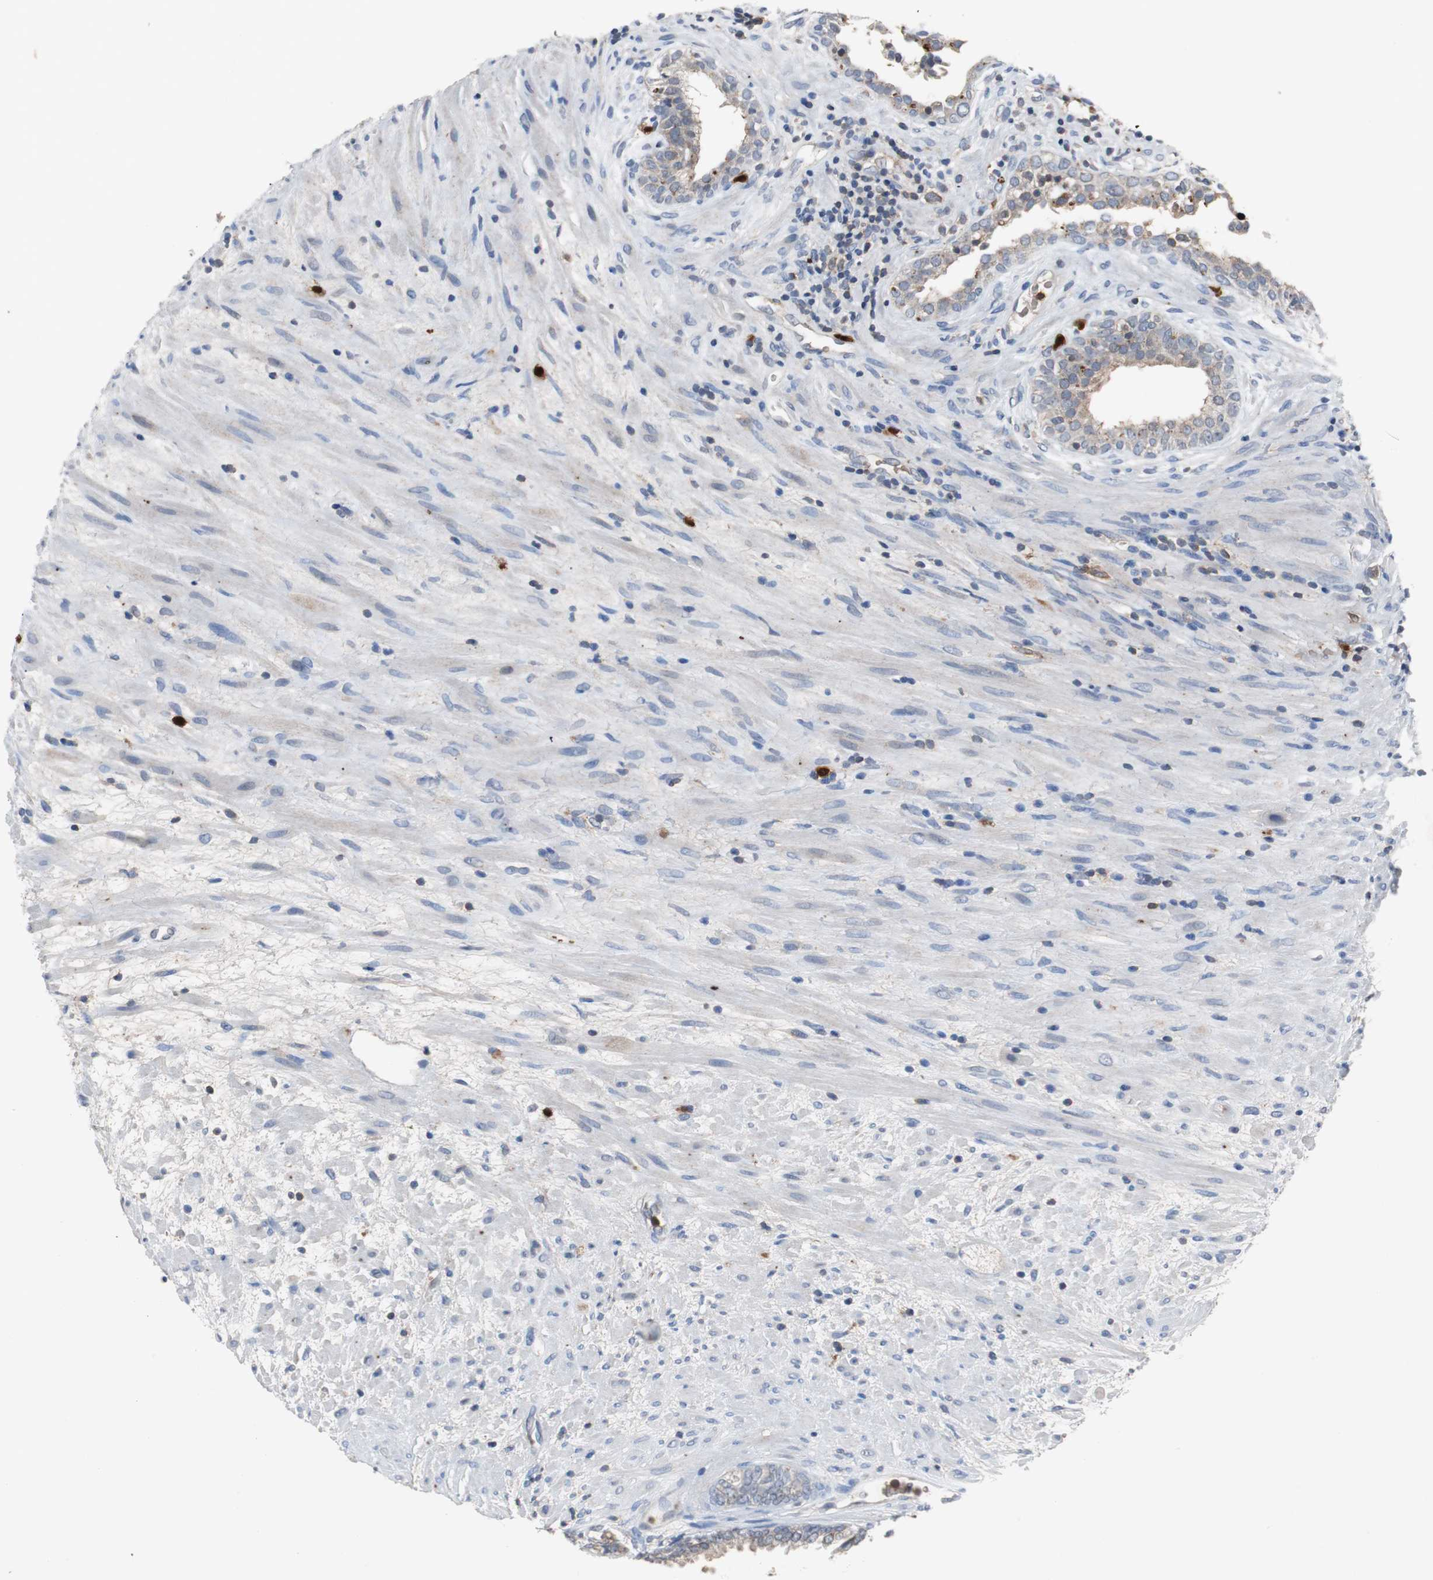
{"staining": {"intensity": "weak", "quantity": "<25%", "location": "cytoplasmic/membranous"}, "tissue": "prostate", "cell_type": "Glandular cells", "image_type": "normal", "snomed": [{"axis": "morphology", "description": "Normal tissue, NOS"}, {"axis": "topography", "description": "Prostate"}], "caption": "The IHC histopathology image has no significant expression in glandular cells of prostate. Nuclei are stained in blue.", "gene": "CALB2", "patient": {"sex": "male", "age": 76}}